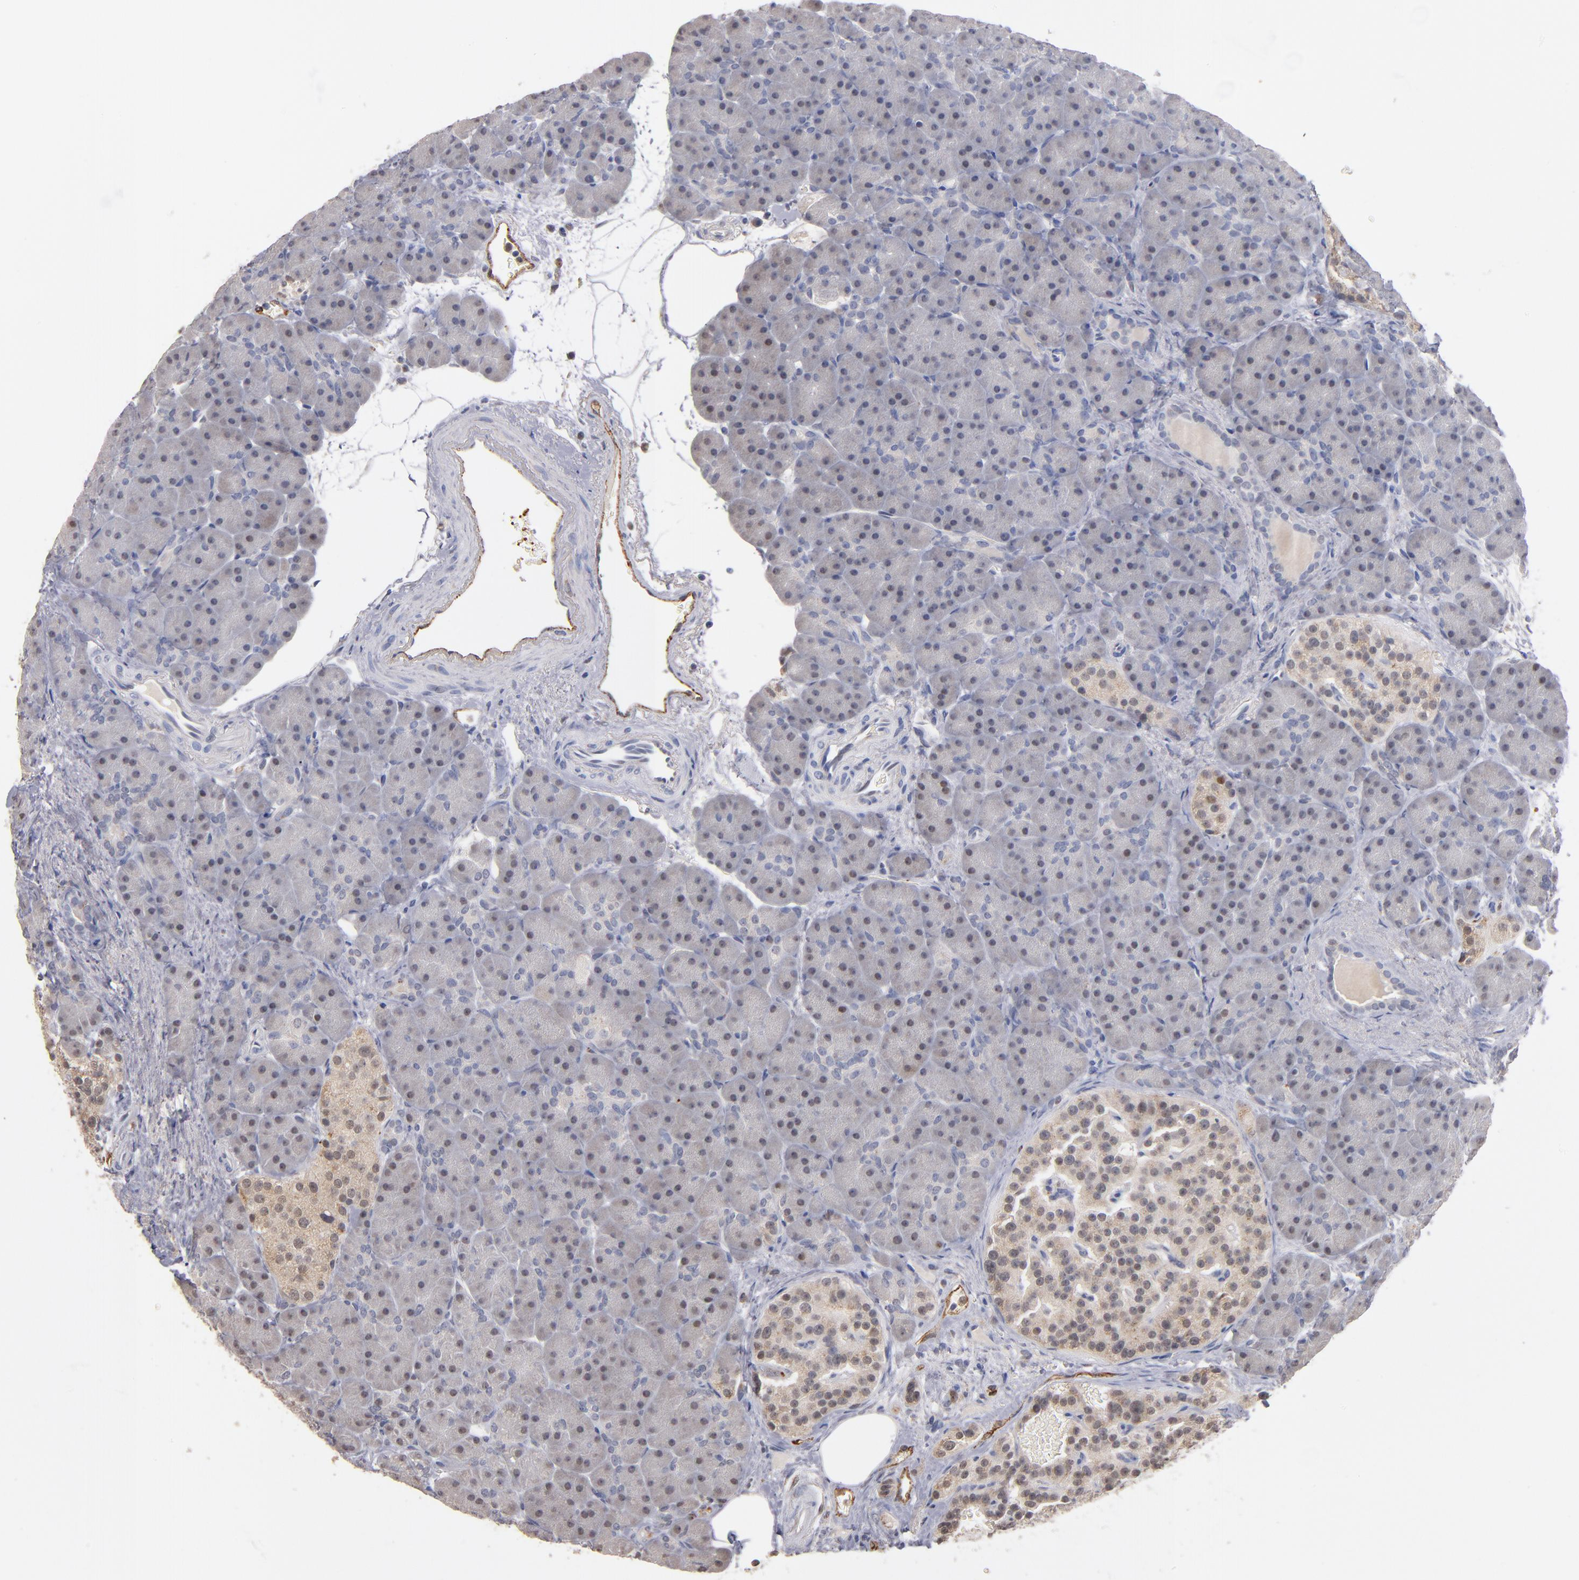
{"staining": {"intensity": "negative", "quantity": "none", "location": "none"}, "tissue": "pancreas", "cell_type": "Exocrine glandular cells", "image_type": "normal", "snomed": [{"axis": "morphology", "description": "Normal tissue, NOS"}, {"axis": "topography", "description": "Pancreas"}], "caption": "Pancreas stained for a protein using immunohistochemistry displays no staining exocrine glandular cells.", "gene": "SELP", "patient": {"sex": "male", "age": 66}}